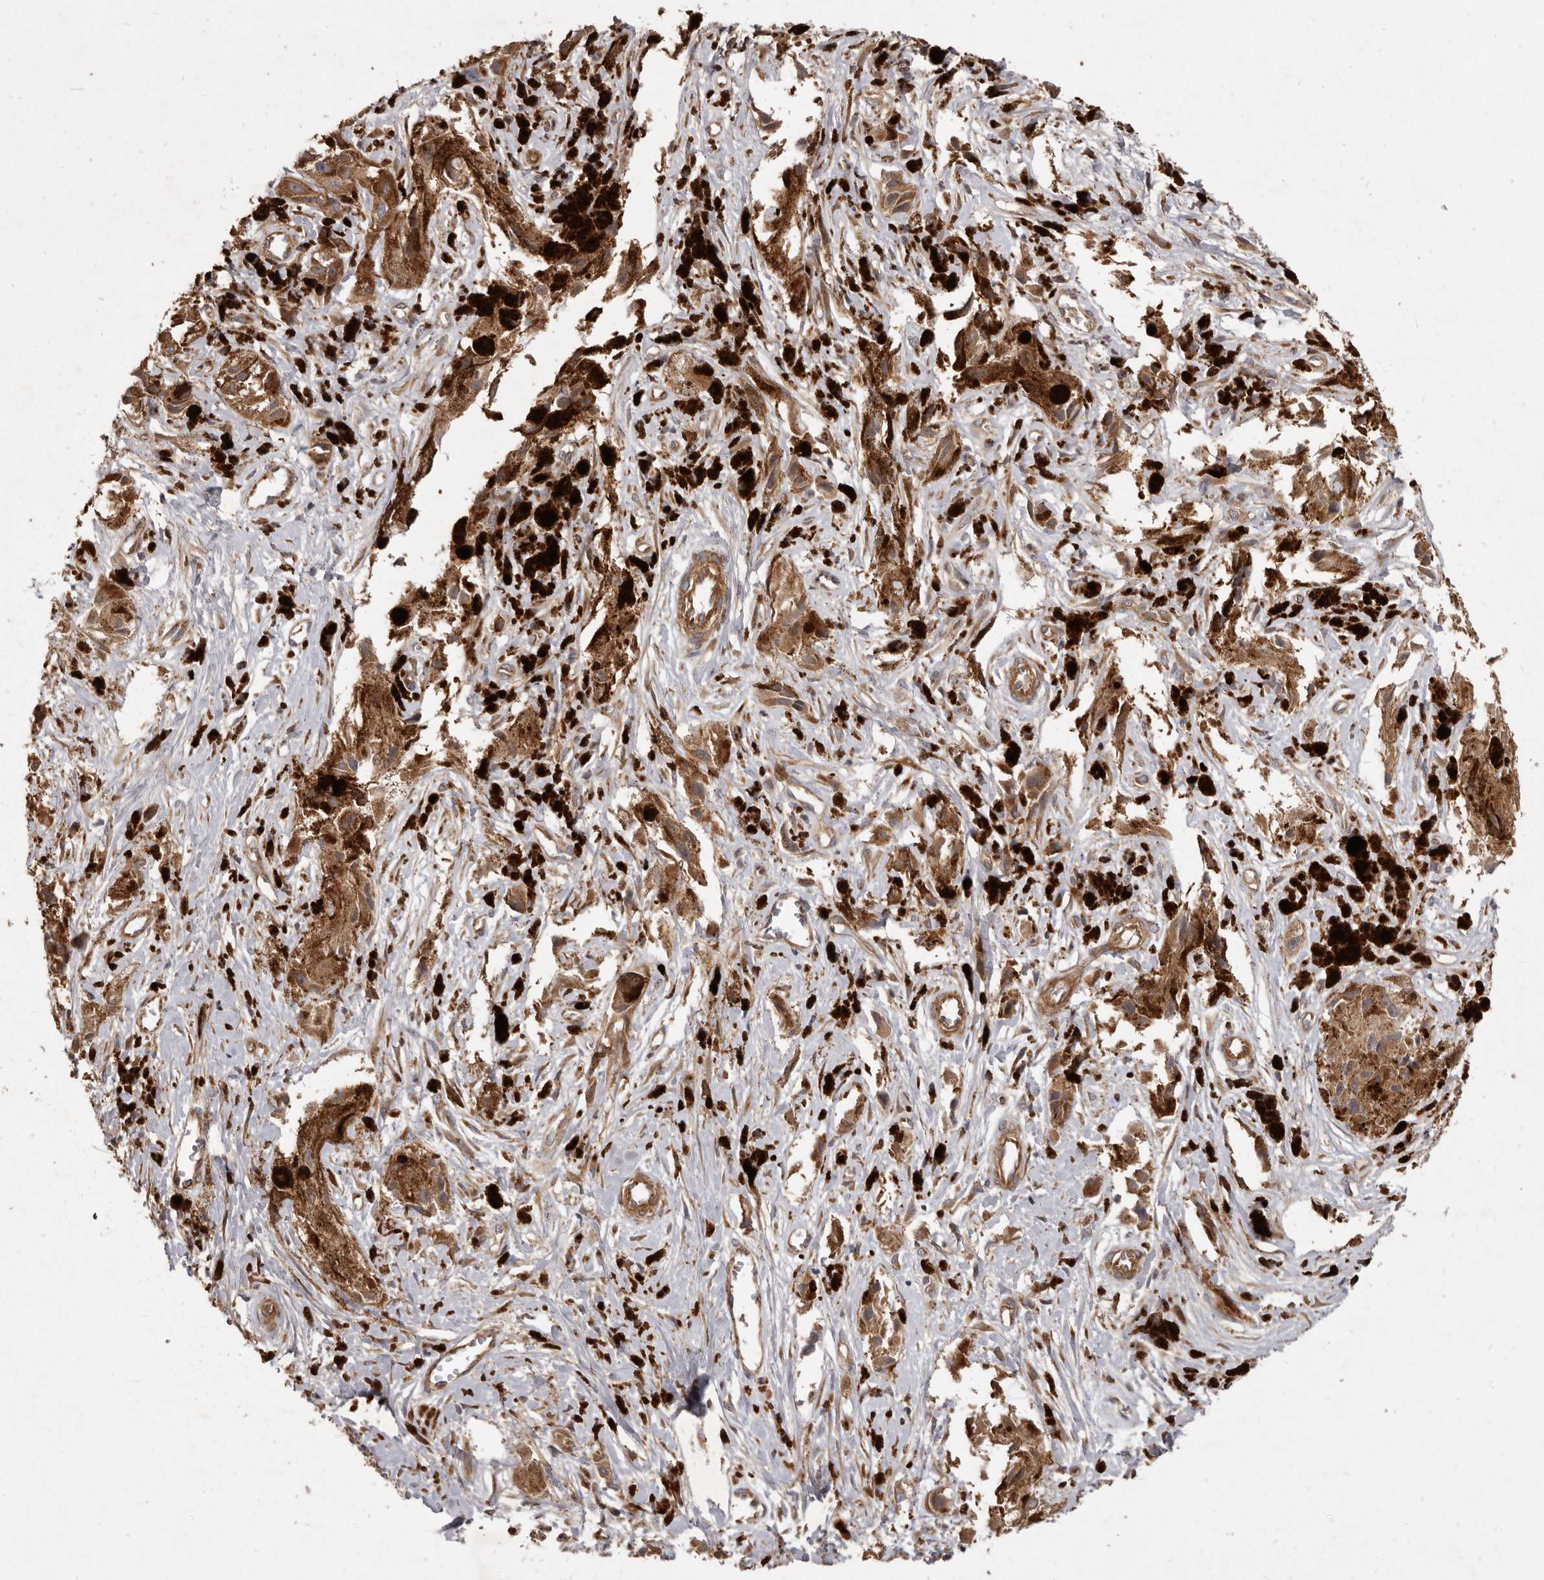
{"staining": {"intensity": "moderate", "quantity": ">75%", "location": "cytoplasmic/membranous"}, "tissue": "melanoma", "cell_type": "Tumor cells", "image_type": "cancer", "snomed": [{"axis": "morphology", "description": "Malignant melanoma, NOS"}, {"axis": "topography", "description": "Skin"}], "caption": "This histopathology image exhibits malignant melanoma stained with immunohistochemistry (IHC) to label a protein in brown. The cytoplasmic/membranous of tumor cells show moderate positivity for the protein. Nuclei are counter-stained blue.", "gene": "VPS45", "patient": {"sex": "male", "age": 88}}